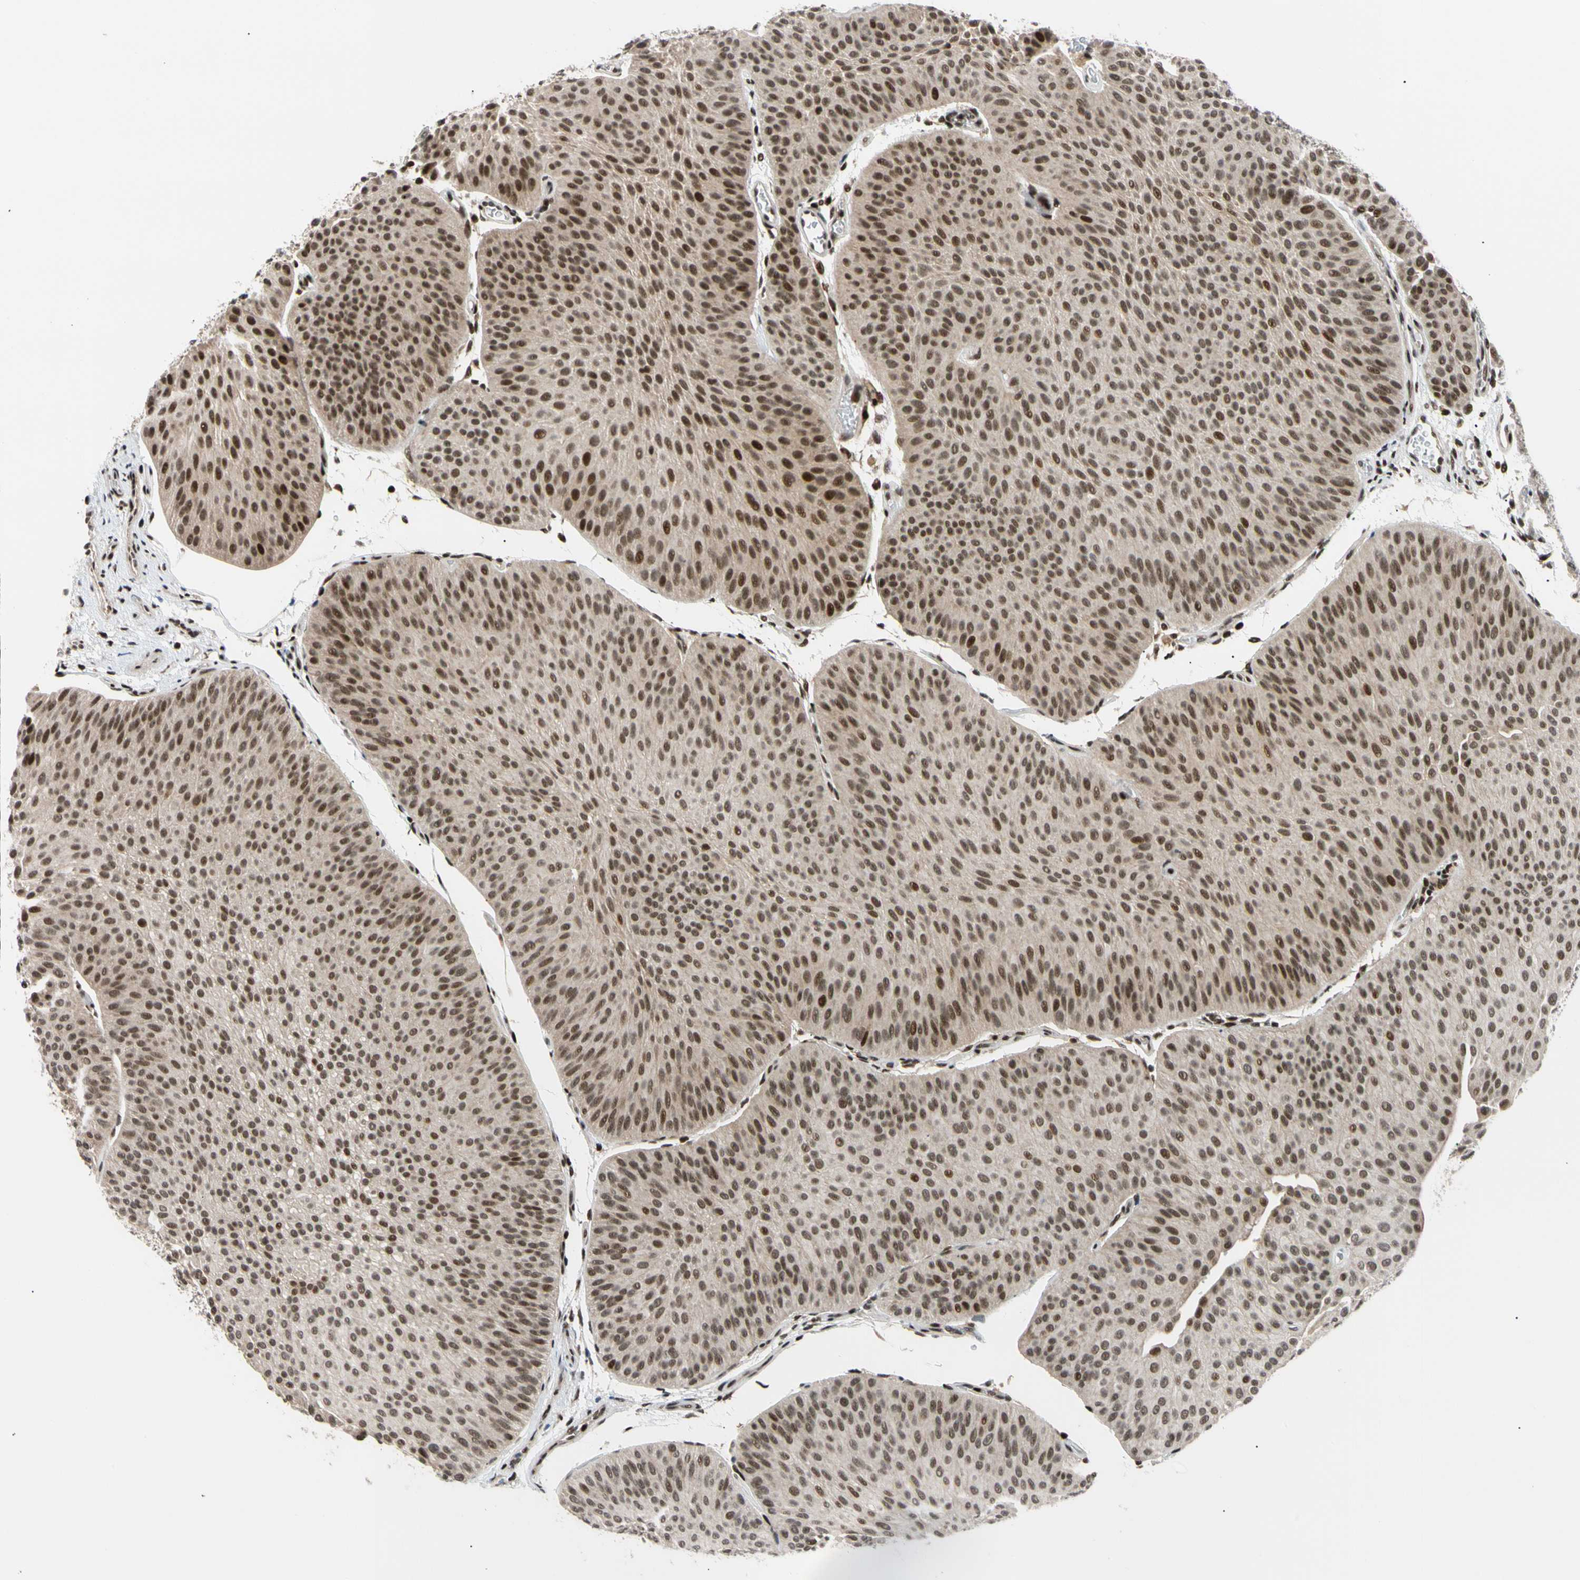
{"staining": {"intensity": "moderate", "quantity": ">75%", "location": "nuclear"}, "tissue": "urothelial cancer", "cell_type": "Tumor cells", "image_type": "cancer", "snomed": [{"axis": "morphology", "description": "Urothelial carcinoma, Low grade"}, {"axis": "topography", "description": "Urinary bladder"}], "caption": "Urothelial carcinoma (low-grade) was stained to show a protein in brown. There is medium levels of moderate nuclear expression in about >75% of tumor cells. The staining was performed using DAB to visualize the protein expression in brown, while the nuclei were stained in blue with hematoxylin (Magnification: 20x).", "gene": "E2F1", "patient": {"sex": "female", "age": 60}}